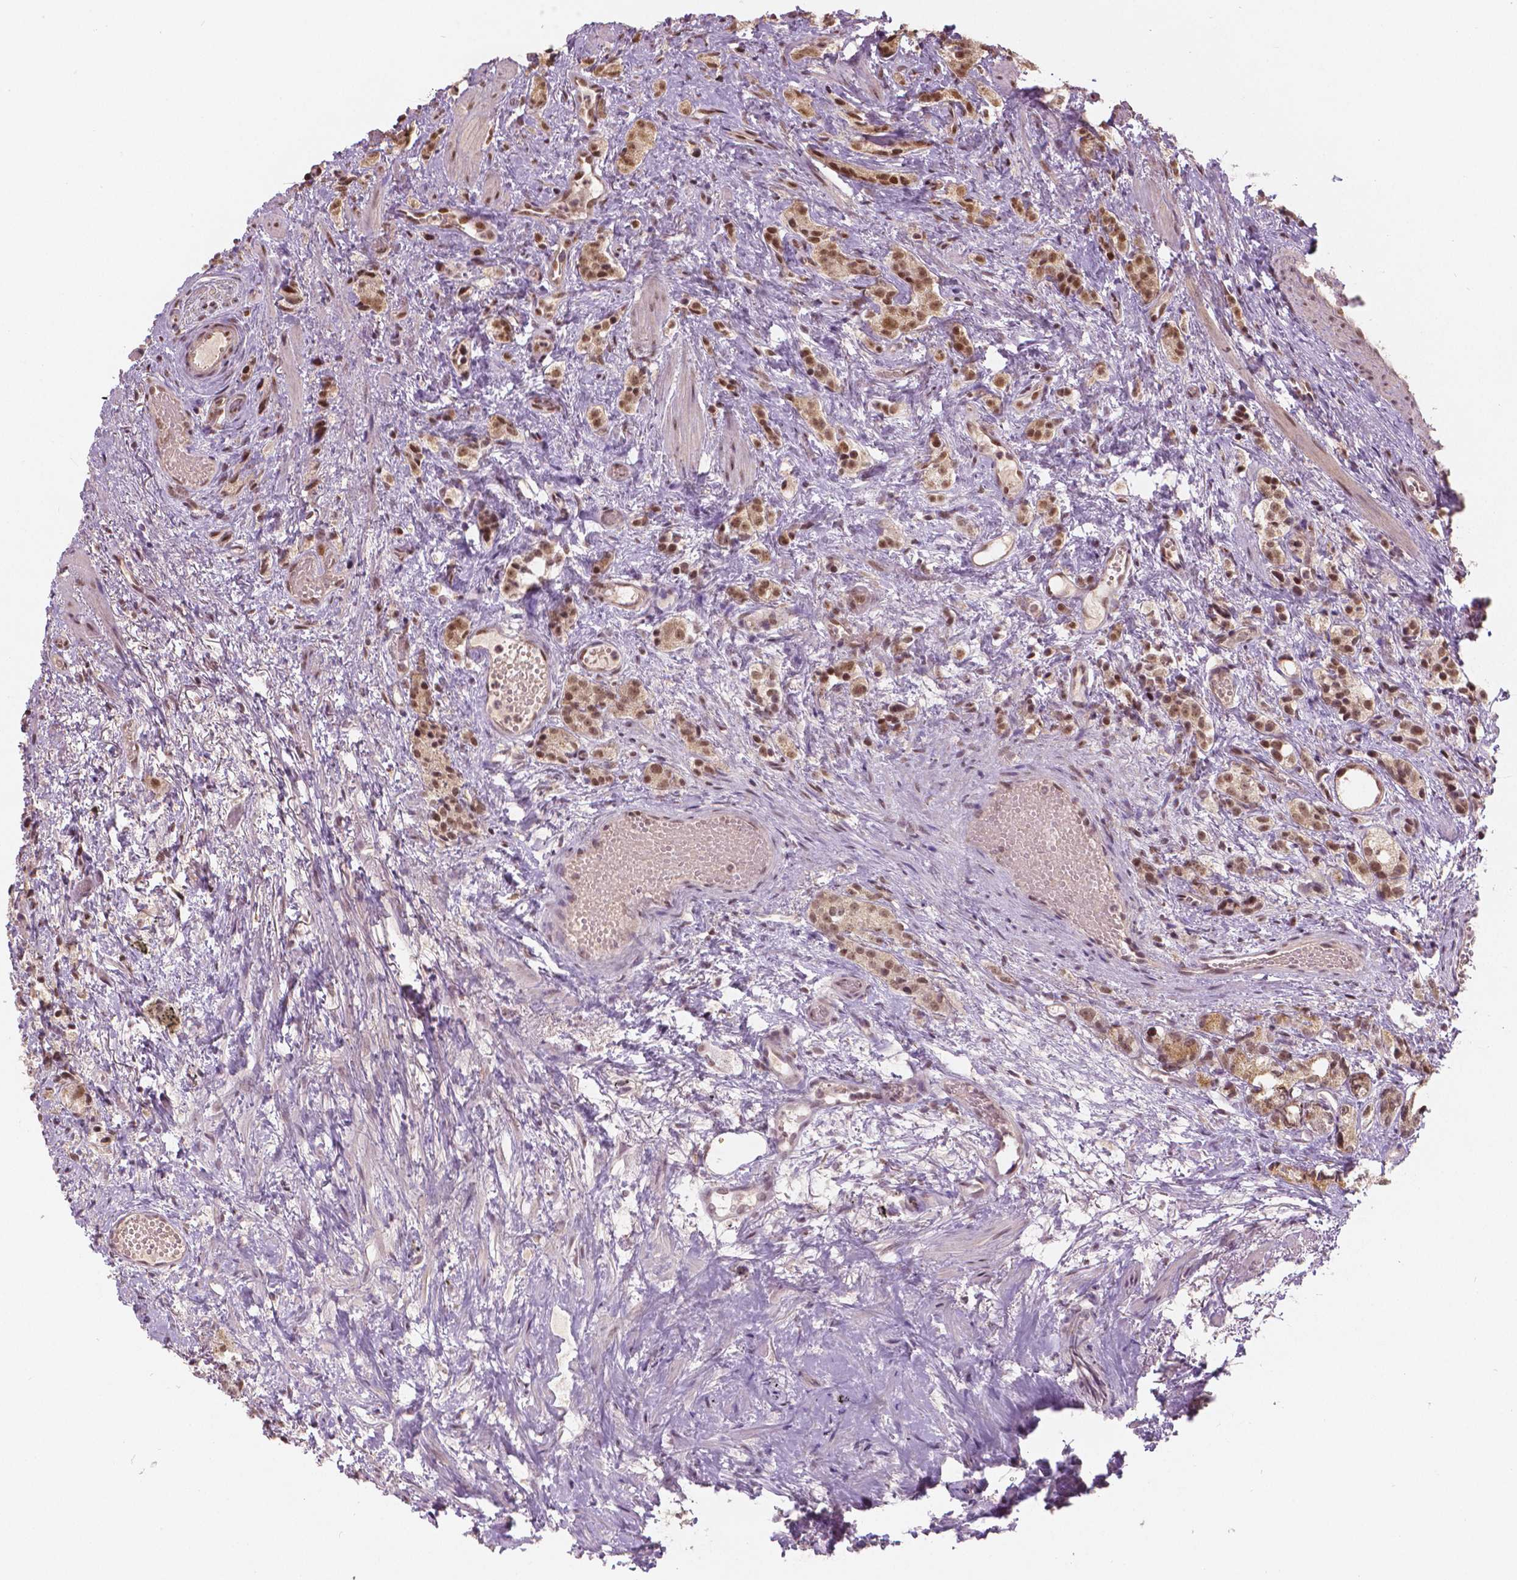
{"staining": {"intensity": "moderate", "quantity": ">75%", "location": "nuclear"}, "tissue": "prostate cancer", "cell_type": "Tumor cells", "image_type": "cancer", "snomed": [{"axis": "morphology", "description": "Adenocarcinoma, High grade"}, {"axis": "topography", "description": "Prostate"}], "caption": "Human prostate cancer stained with a protein marker demonstrates moderate staining in tumor cells.", "gene": "NSD2", "patient": {"sex": "male", "age": 53}}